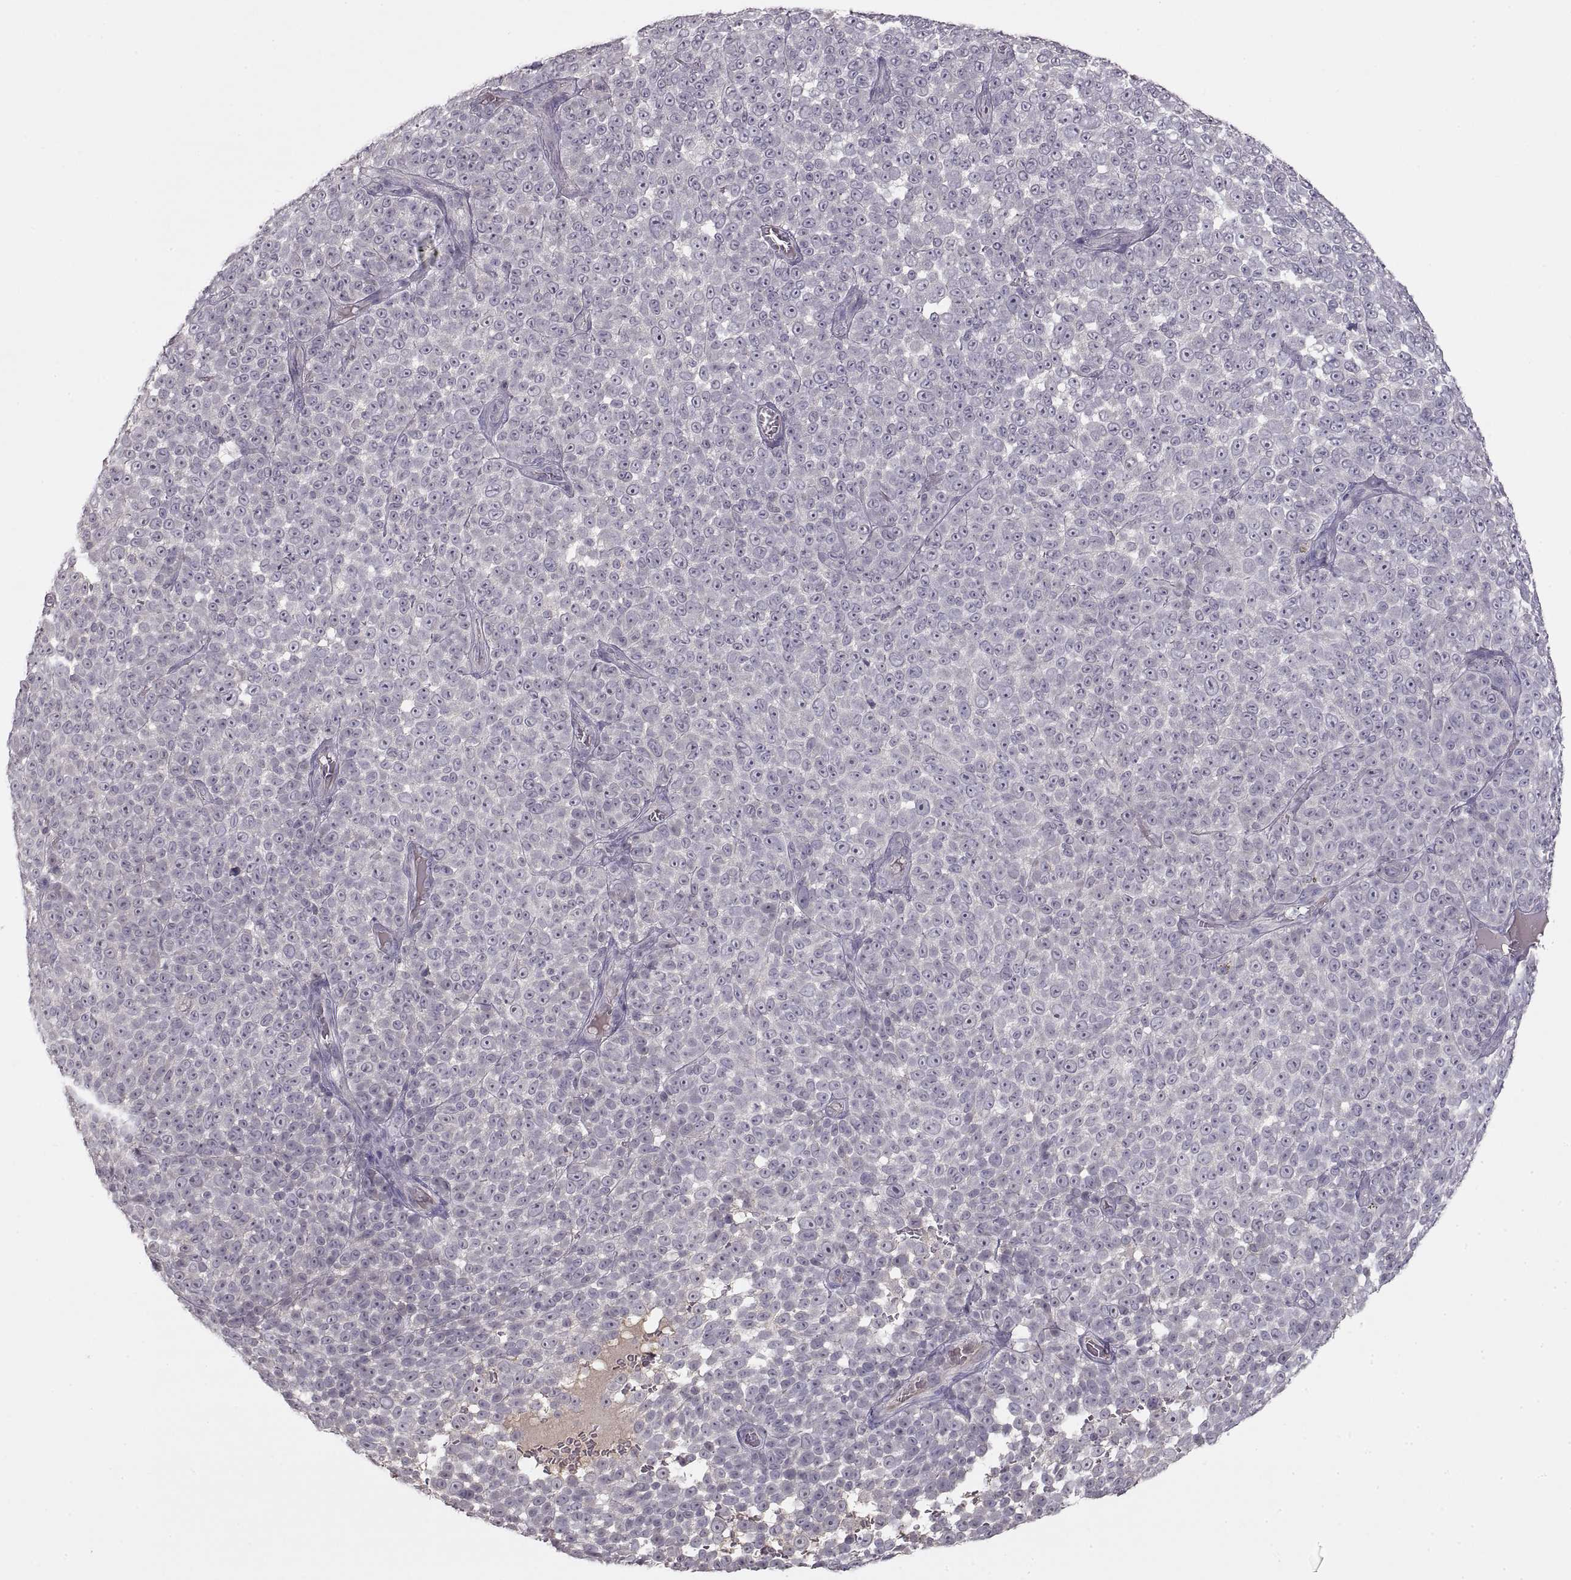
{"staining": {"intensity": "negative", "quantity": "none", "location": "none"}, "tissue": "melanoma", "cell_type": "Tumor cells", "image_type": "cancer", "snomed": [{"axis": "morphology", "description": "Malignant melanoma, NOS"}, {"axis": "topography", "description": "Skin"}], "caption": "An IHC micrograph of malignant melanoma is shown. There is no staining in tumor cells of malignant melanoma.", "gene": "ADAM11", "patient": {"sex": "female", "age": 95}}